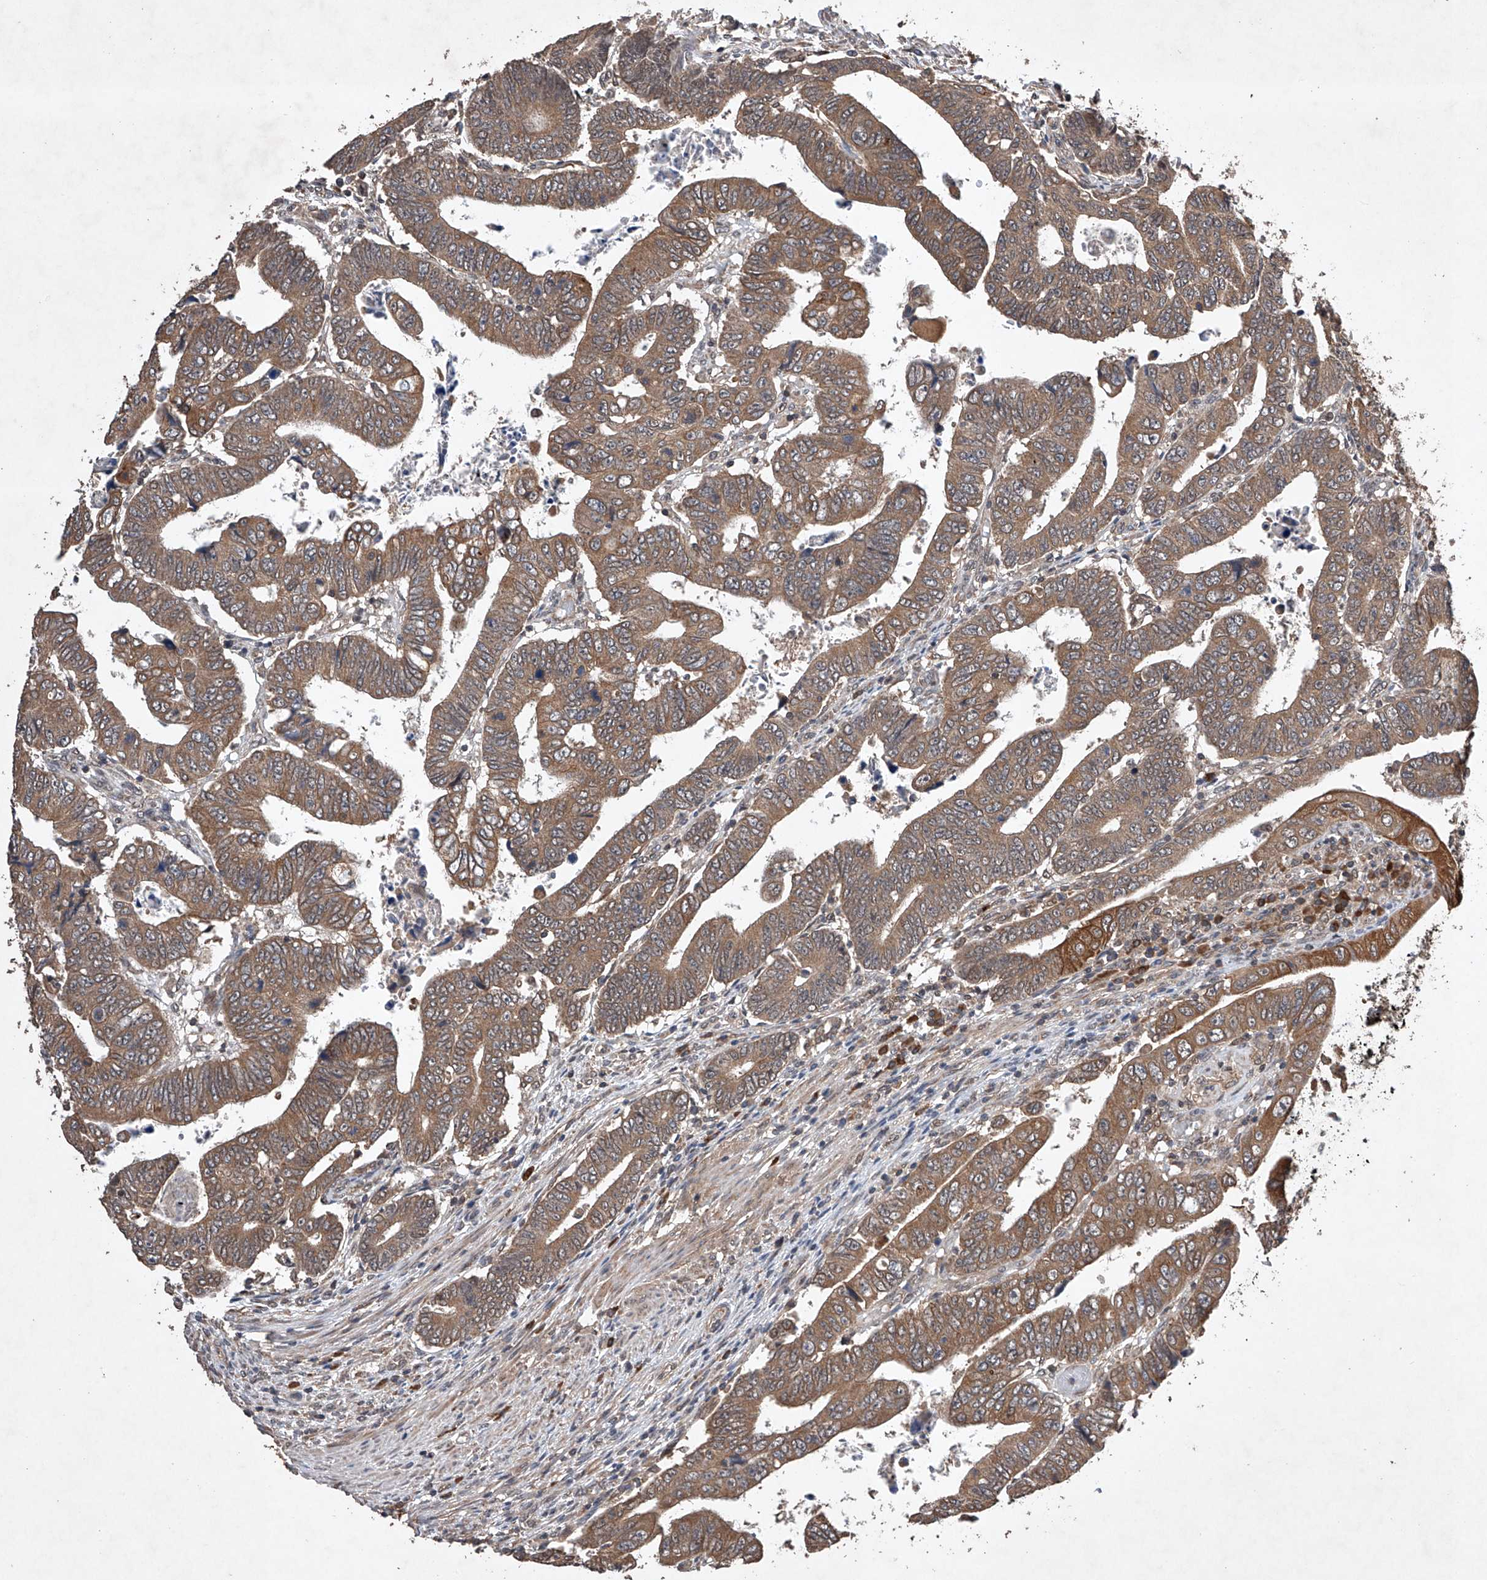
{"staining": {"intensity": "moderate", "quantity": ">75%", "location": "cytoplasmic/membranous"}, "tissue": "colorectal cancer", "cell_type": "Tumor cells", "image_type": "cancer", "snomed": [{"axis": "morphology", "description": "Normal tissue, NOS"}, {"axis": "morphology", "description": "Adenocarcinoma, NOS"}, {"axis": "topography", "description": "Rectum"}], "caption": "Human colorectal cancer stained with a protein marker demonstrates moderate staining in tumor cells.", "gene": "LURAP1", "patient": {"sex": "female", "age": 65}}